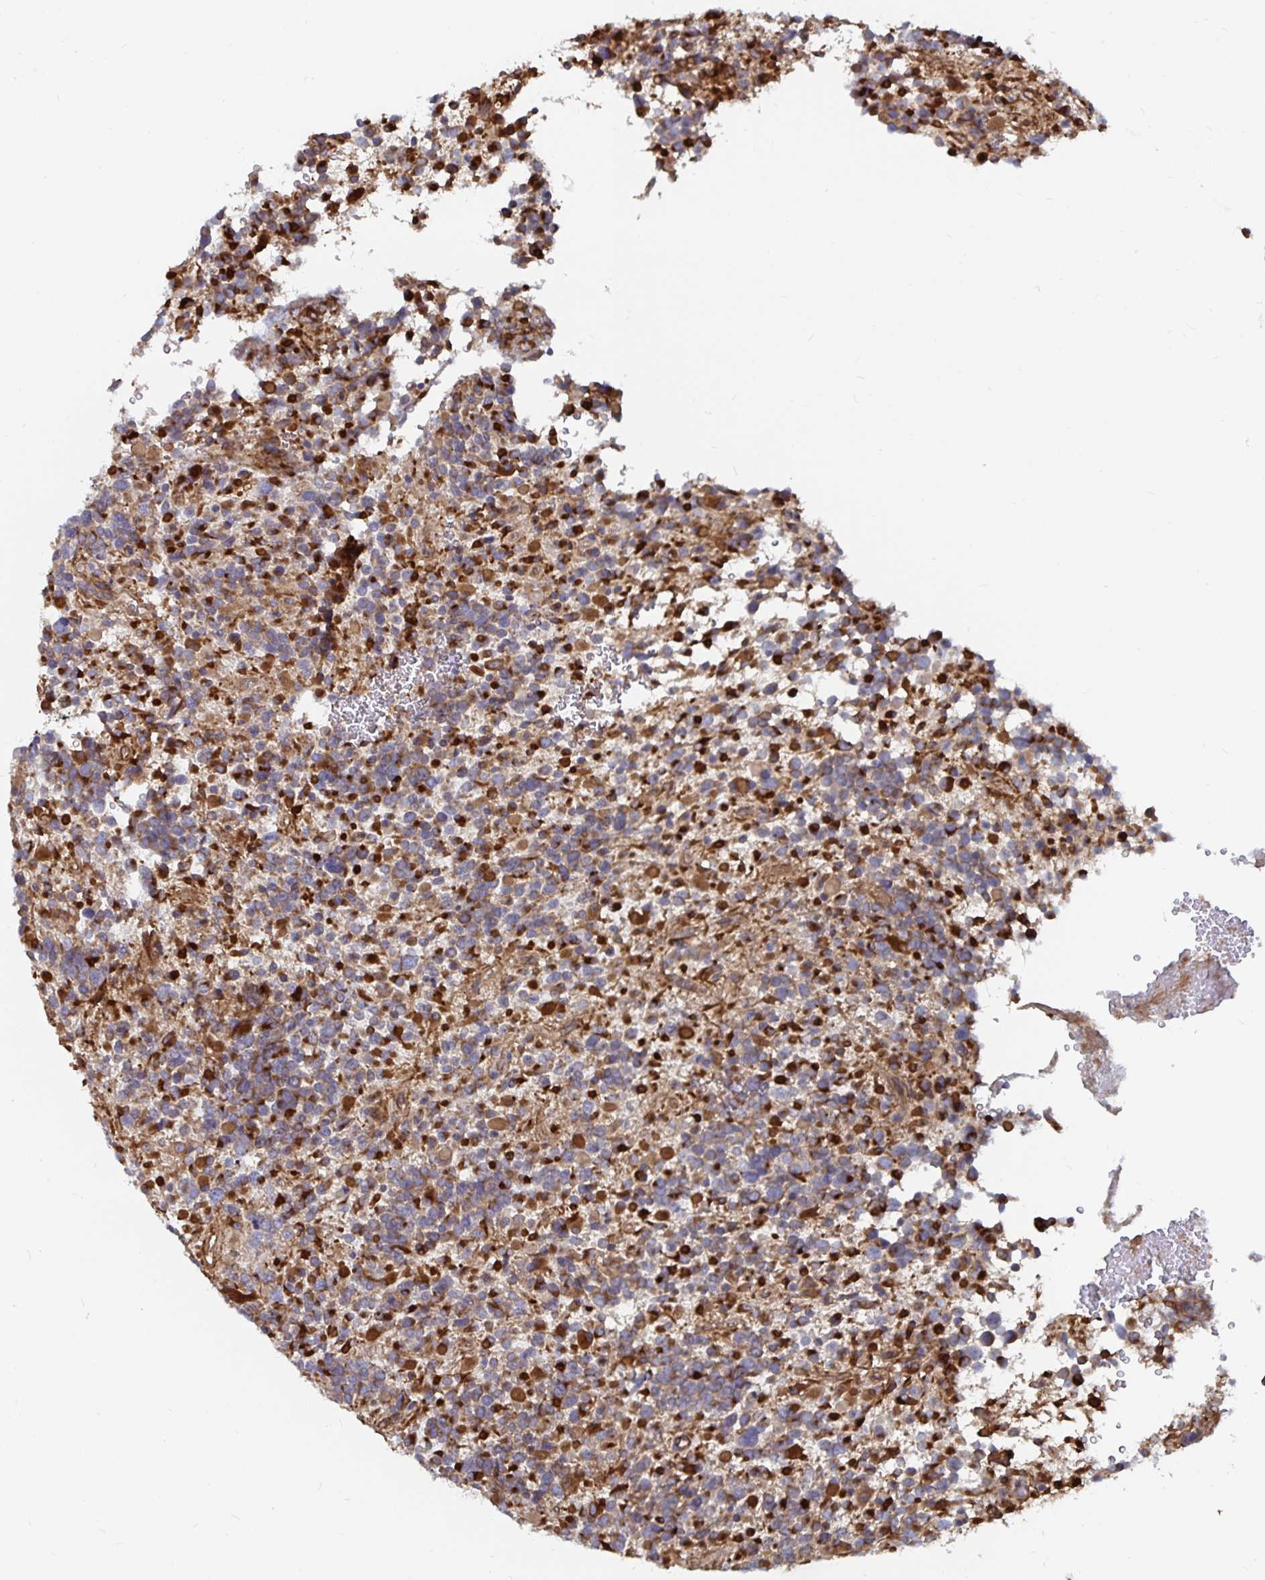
{"staining": {"intensity": "strong", "quantity": "25%-75%", "location": "cytoplasmic/membranous"}, "tissue": "glioma", "cell_type": "Tumor cells", "image_type": "cancer", "snomed": [{"axis": "morphology", "description": "Glioma, malignant, High grade"}, {"axis": "topography", "description": "Brain"}], "caption": "High-grade glioma (malignant) stained with IHC shows strong cytoplasmic/membranous staining in approximately 25%-75% of tumor cells.", "gene": "BCAP29", "patient": {"sex": "female", "age": 40}}